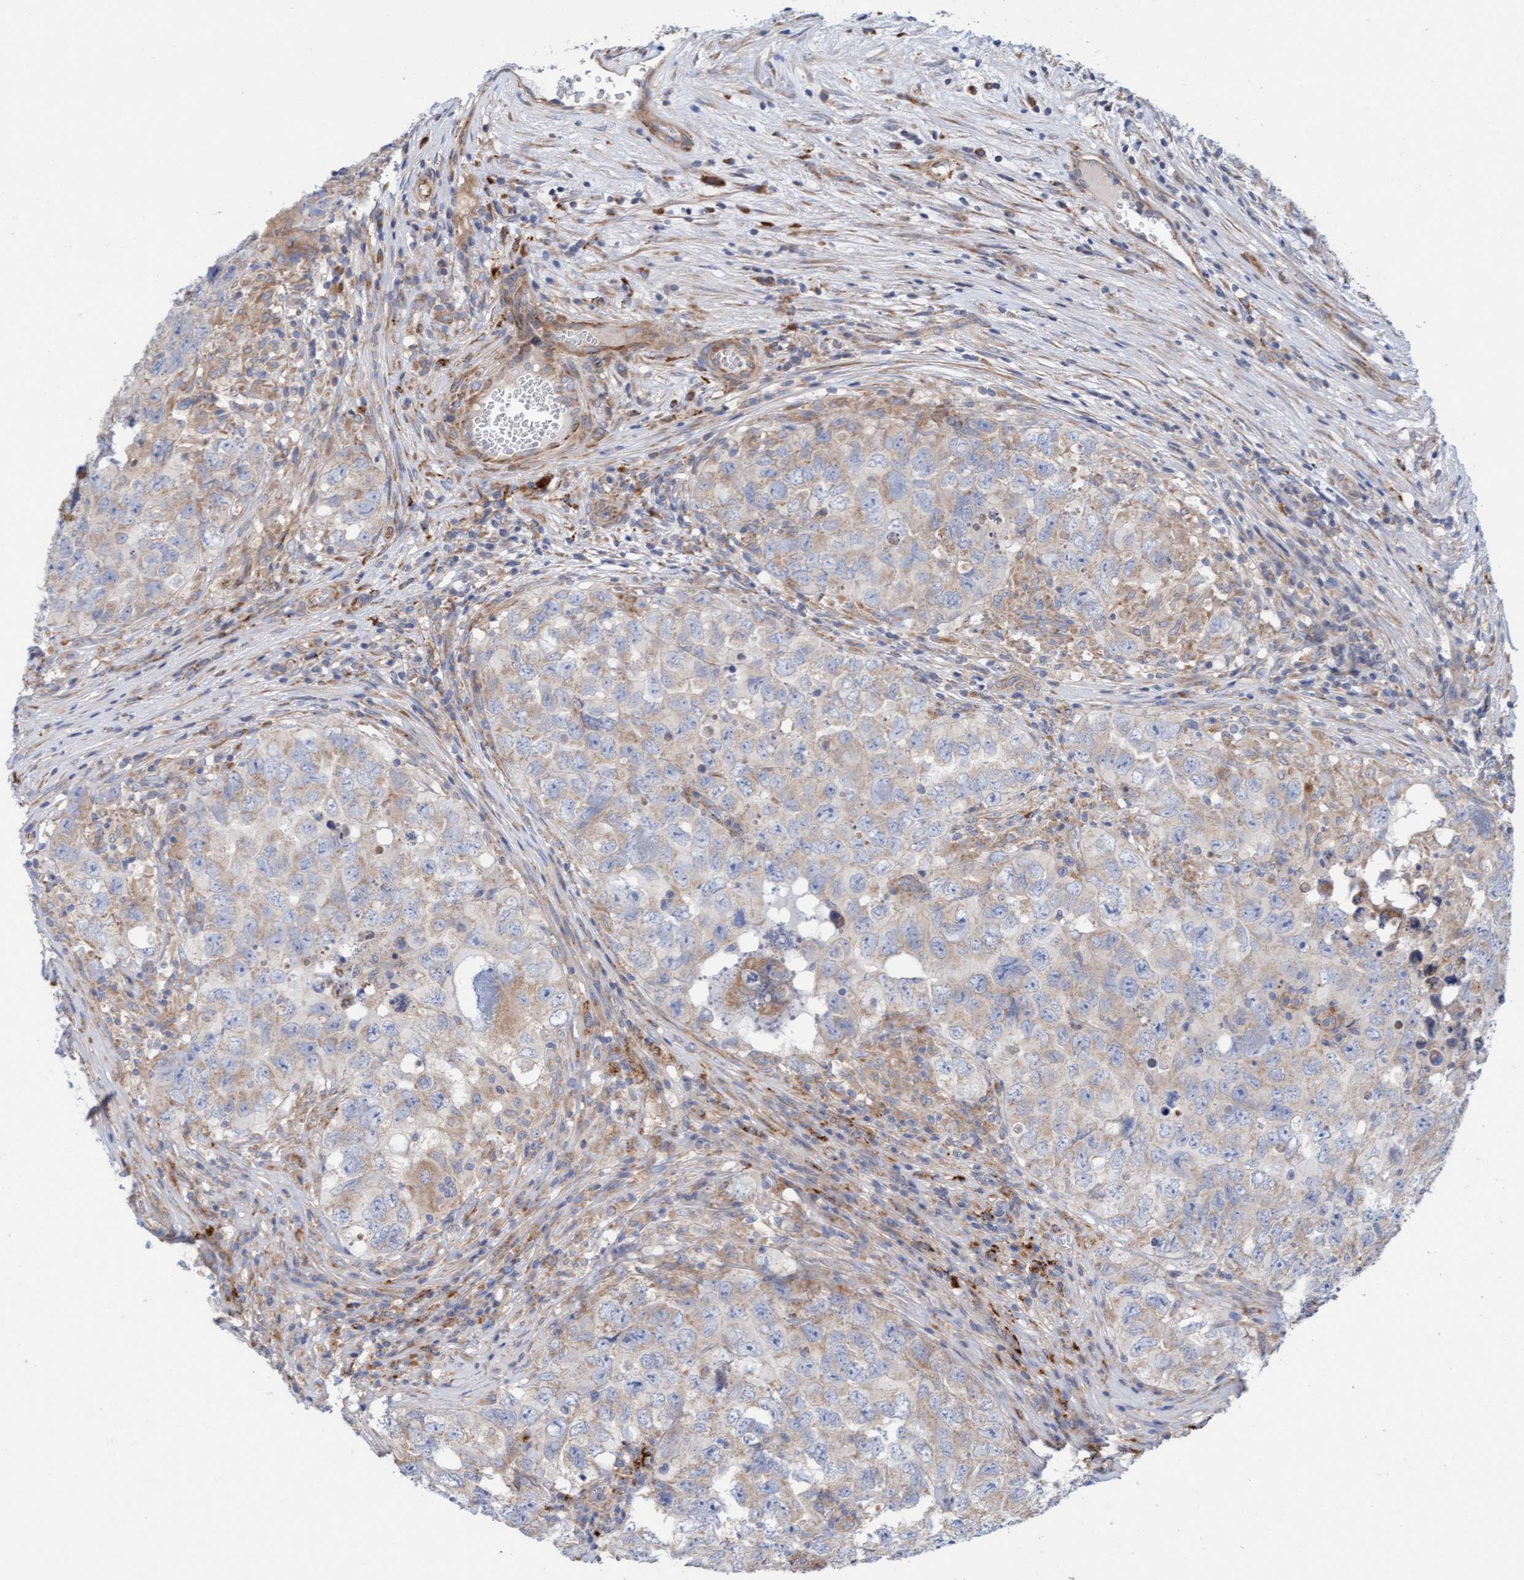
{"staining": {"intensity": "weak", "quantity": "25%-75%", "location": "cytoplasmic/membranous"}, "tissue": "testis cancer", "cell_type": "Tumor cells", "image_type": "cancer", "snomed": [{"axis": "morphology", "description": "Seminoma, NOS"}, {"axis": "morphology", "description": "Carcinoma, Embryonal, NOS"}, {"axis": "topography", "description": "Testis"}], "caption": "Seminoma (testis) stained for a protein (brown) shows weak cytoplasmic/membranous positive staining in about 25%-75% of tumor cells.", "gene": "CDK5RAP3", "patient": {"sex": "male", "age": 43}}